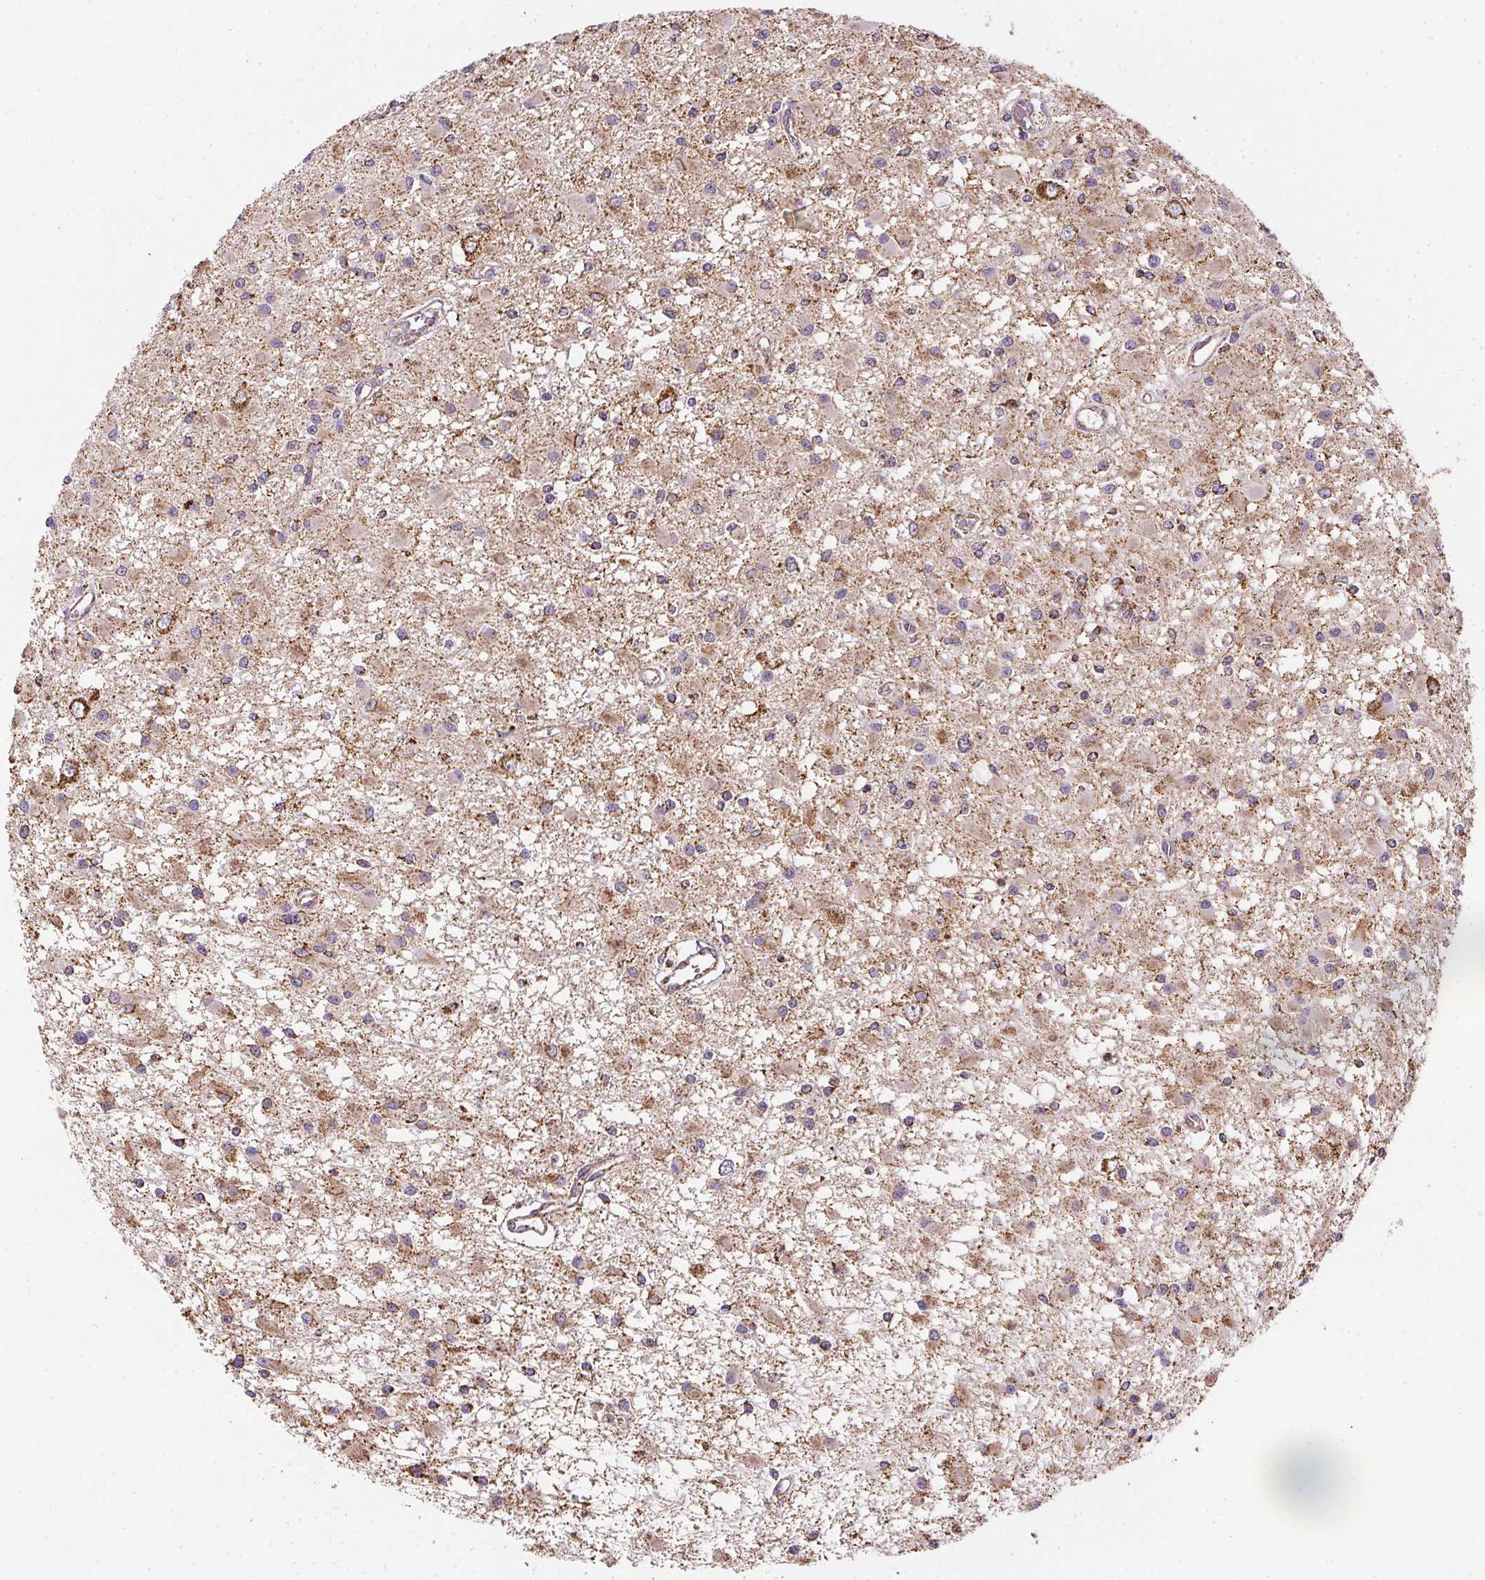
{"staining": {"intensity": "weak", "quantity": "25%-75%", "location": "cytoplasmic/membranous"}, "tissue": "glioma", "cell_type": "Tumor cells", "image_type": "cancer", "snomed": [{"axis": "morphology", "description": "Glioma, malignant, High grade"}, {"axis": "topography", "description": "Brain"}], "caption": "IHC of glioma demonstrates low levels of weak cytoplasmic/membranous staining in approximately 25%-75% of tumor cells.", "gene": "MAPK11", "patient": {"sex": "male", "age": 54}}